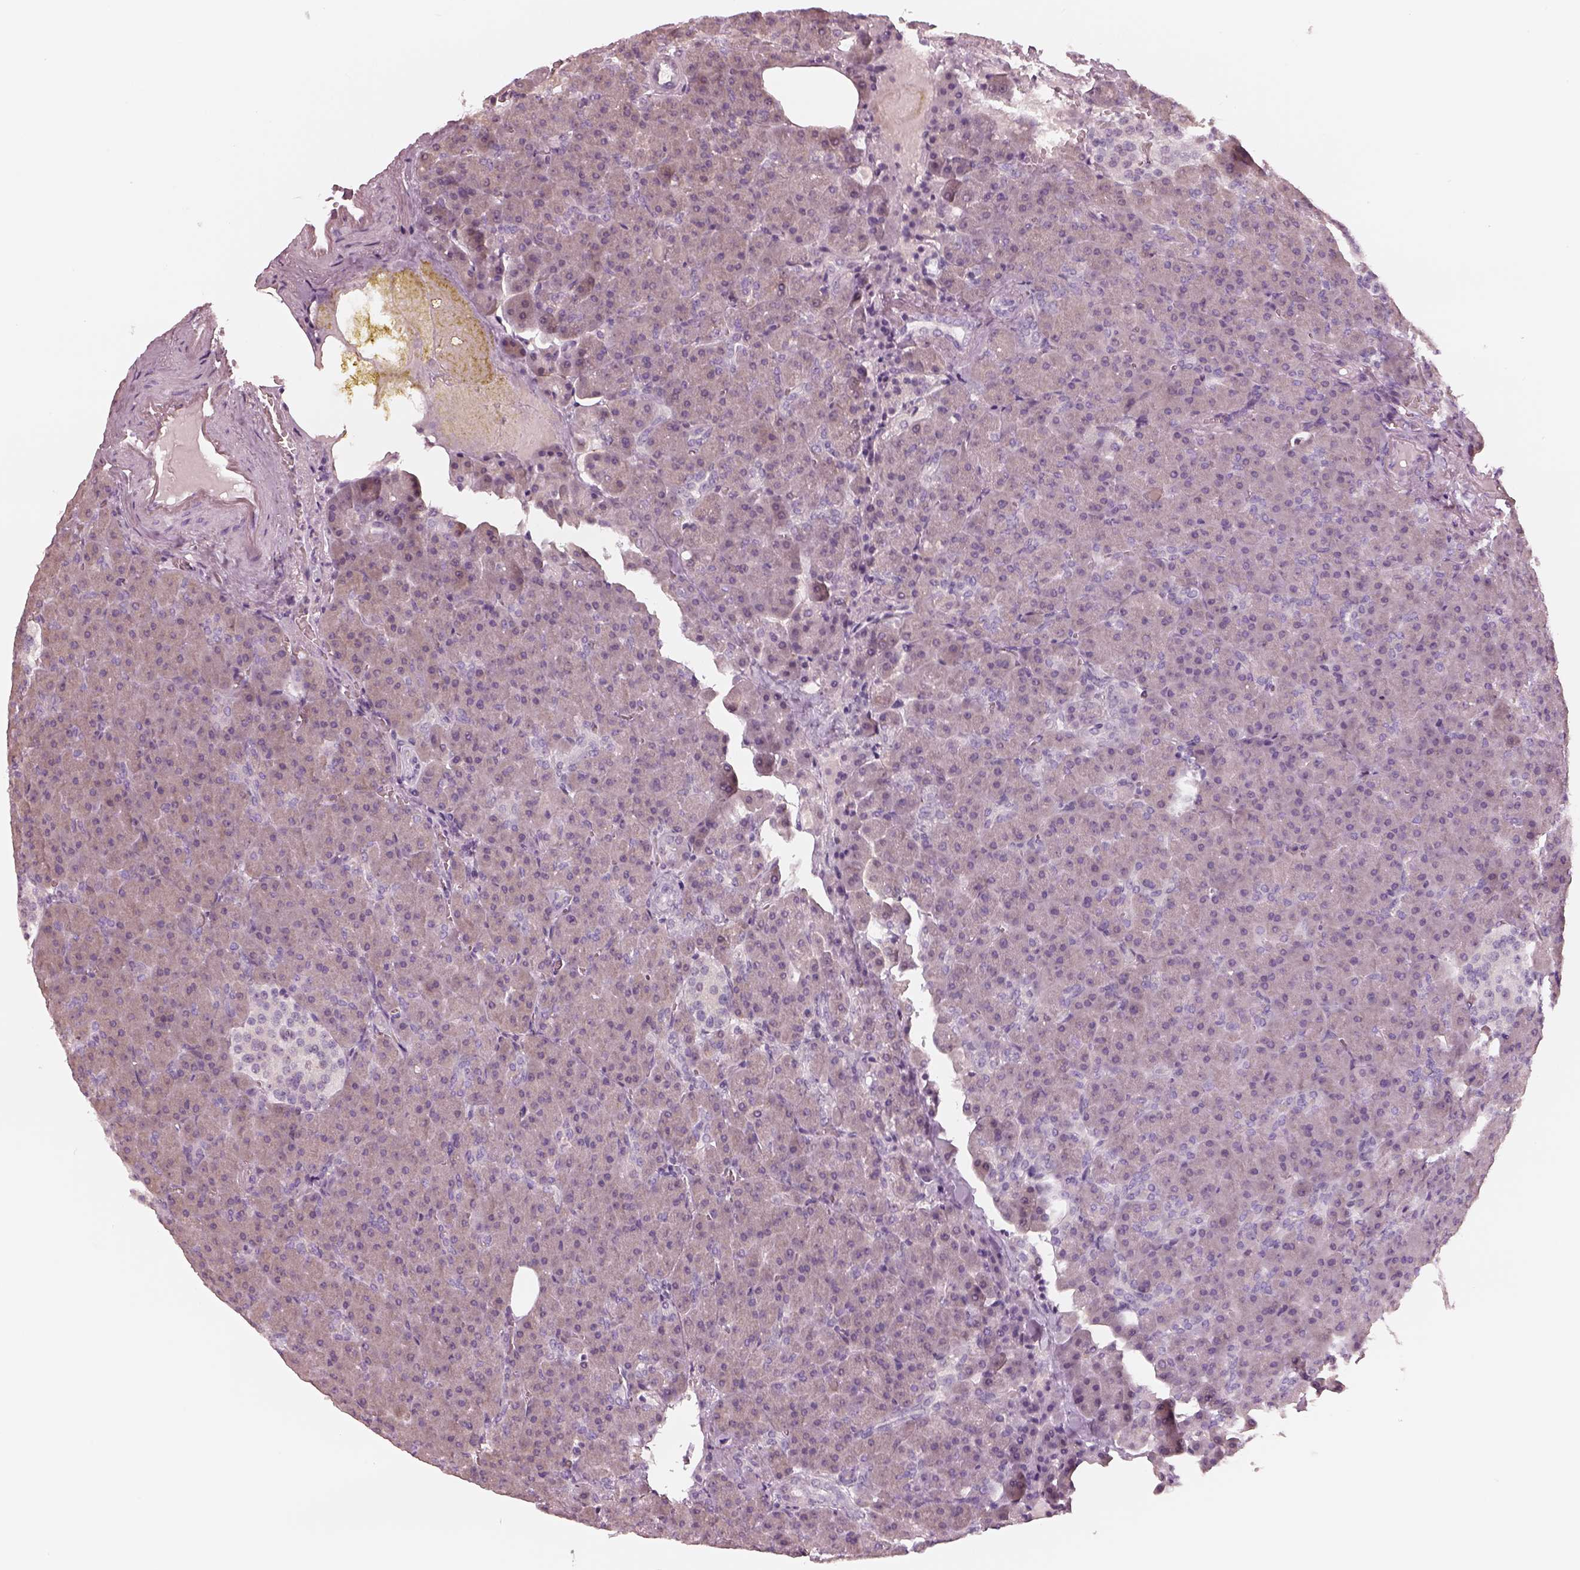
{"staining": {"intensity": "weak", "quantity": ">75%", "location": "cytoplasmic/membranous"}, "tissue": "pancreas", "cell_type": "Exocrine glandular cells", "image_type": "normal", "snomed": [{"axis": "morphology", "description": "Normal tissue, NOS"}, {"axis": "topography", "description": "Pancreas"}], "caption": "Brown immunohistochemical staining in unremarkable pancreas reveals weak cytoplasmic/membranous staining in about >75% of exocrine glandular cells. The staining was performed using DAB to visualize the protein expression in brown, while the nuclei were stained in blue with hematoxylin (Magnification: 20x).", "gene": "EGR4", "patient": {"sex": "female", "age": 74}}